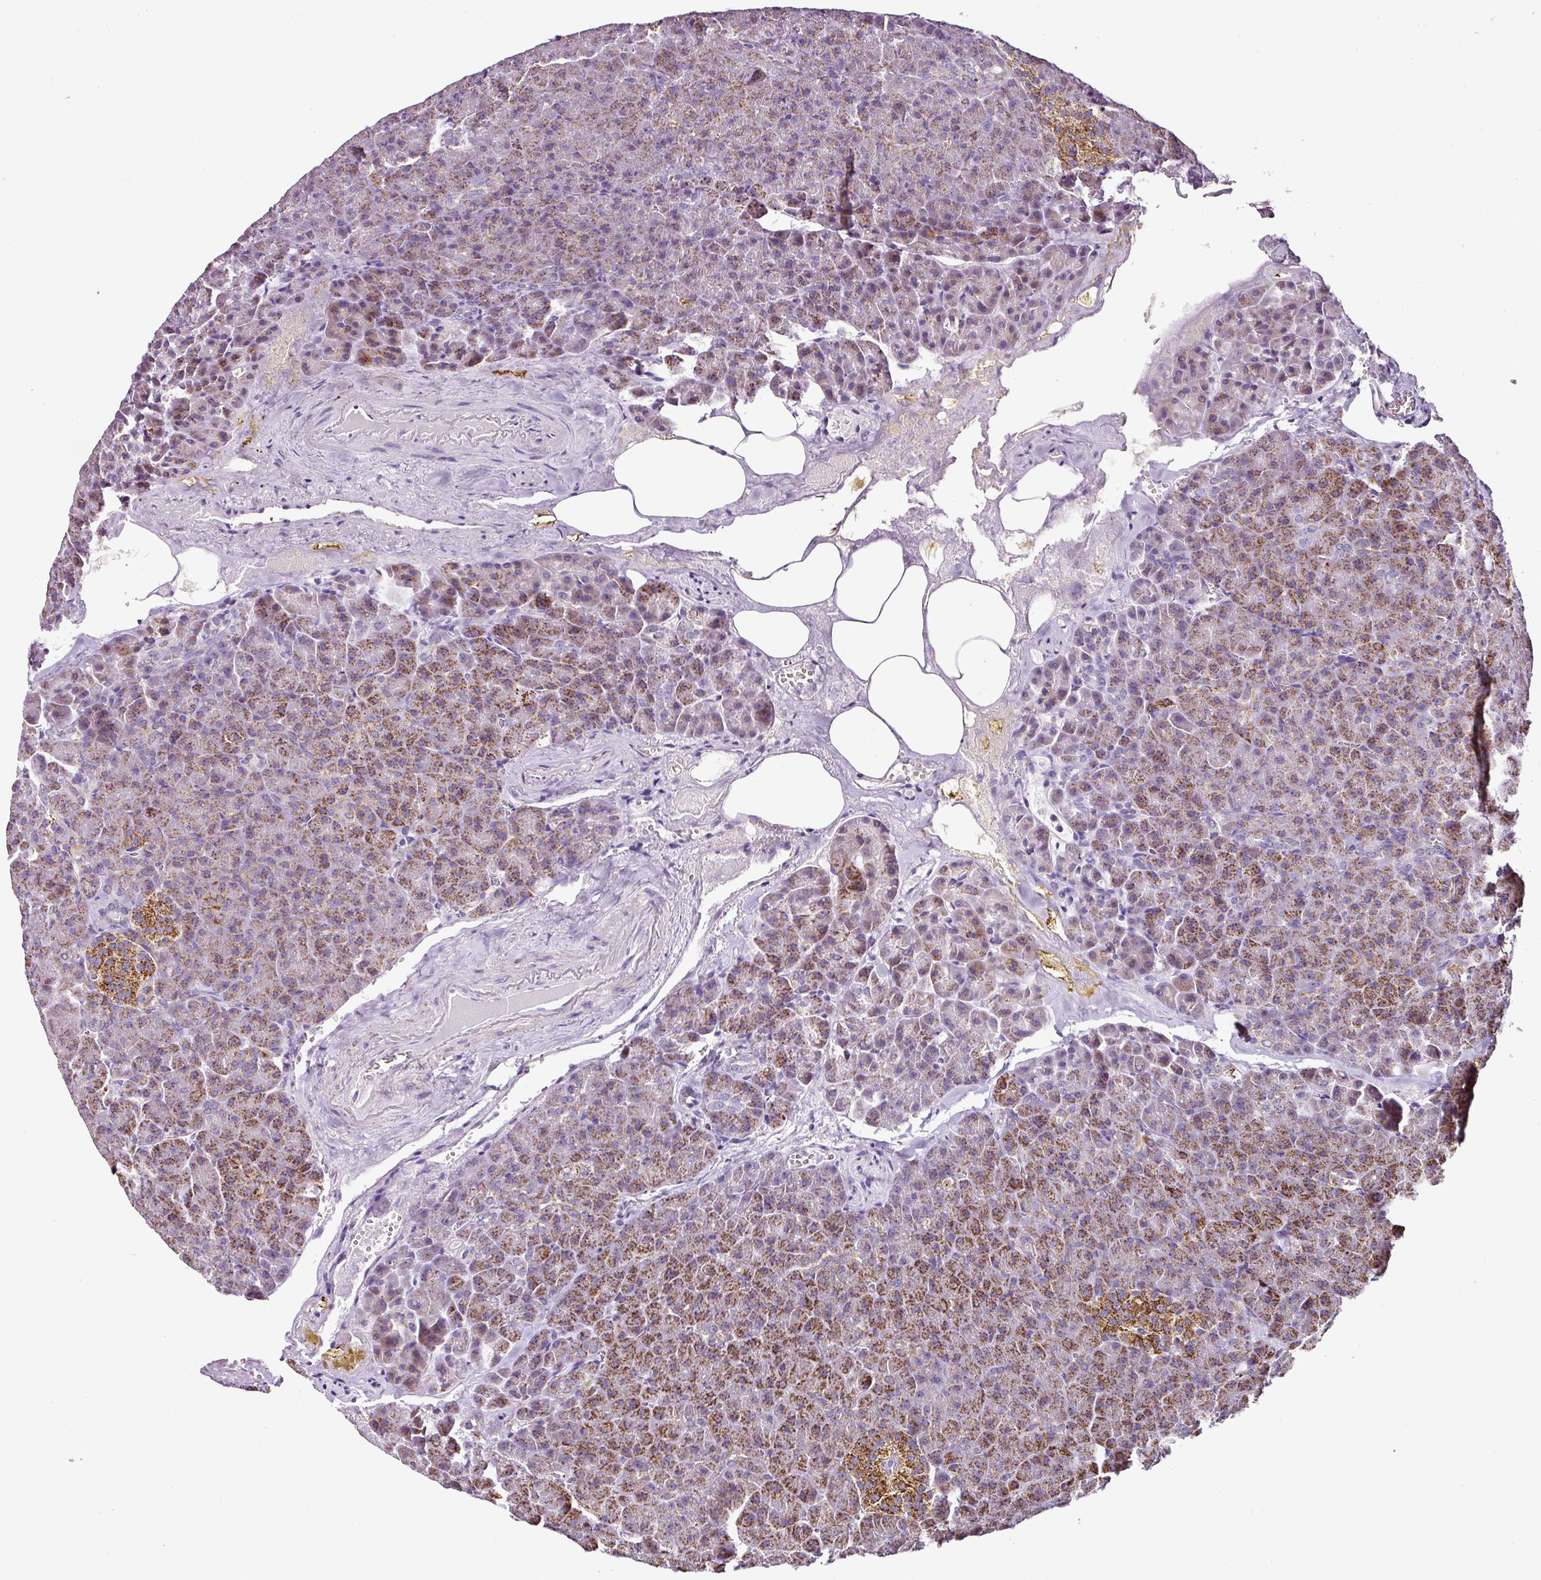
{"staining": {"intensity": "moderate", "quantity": "25%-75%", "location": "cytoplasmic/membranous"}, "tissue": "pancreas", "cell_type": "Exocrine glandular cells", "image_type": "normal", "snomed": [{"axis": "morphology", "description": "Normal tissue, NOS"}, {"axis": "topography", "description": "Pancreas"}], "caption": "An image of pancreas stained for a protein displays moderate cytoplasmic/membranous brown staining in exocrine glandular cells. The staining was performed using DAB, with brown indicating positive protein expression. Nuclei are stained blue with hematoxylin.", "gene": "DPAGT1", "patient": {"sex": "female", "age": 74}}